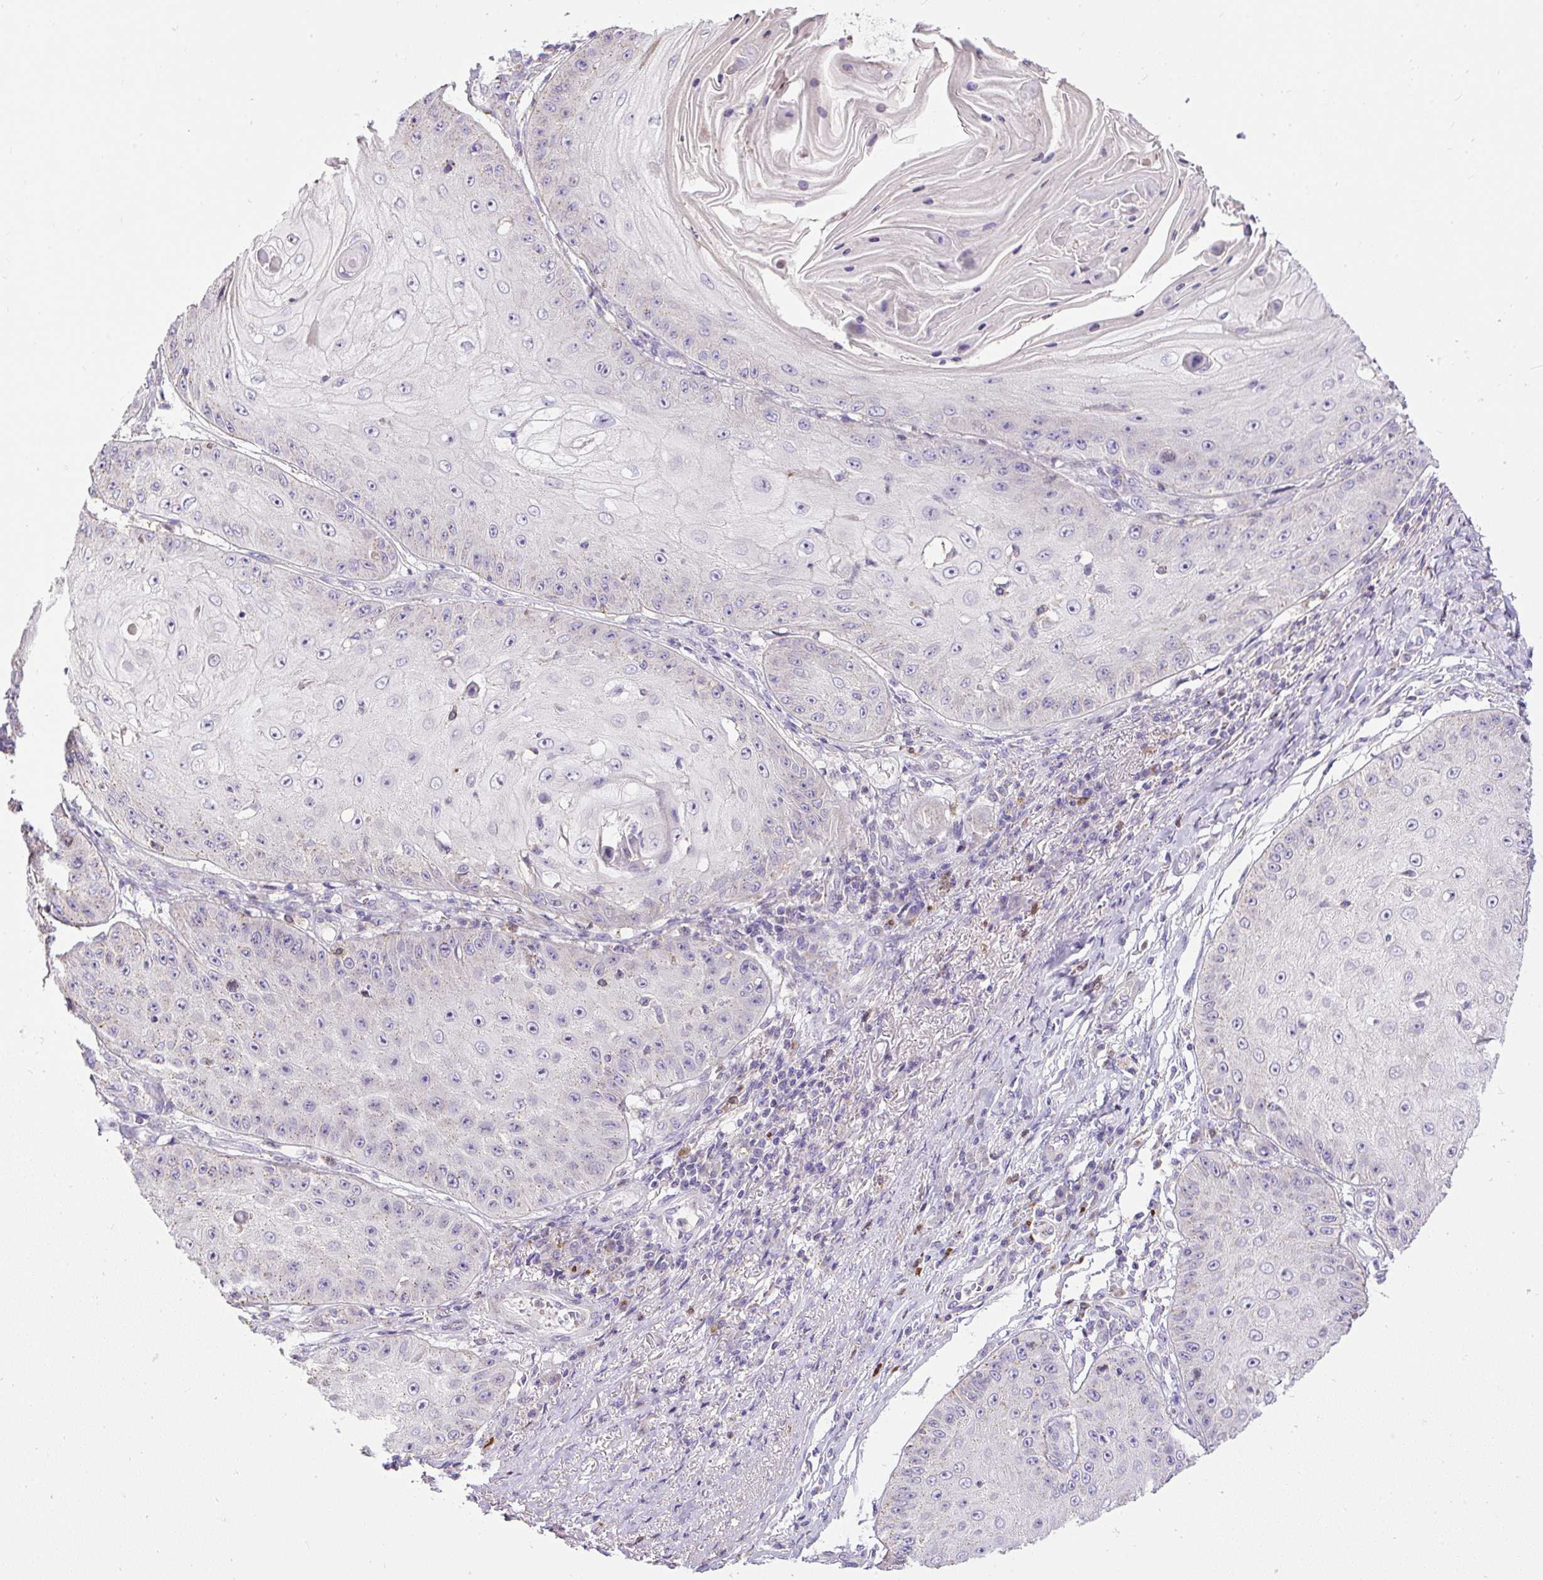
{"staining": {"intensity": "negative", "quantity": "none", "location": "none"}, "tissue": "skin cancer", "cell_type": "Tumor cells", "image_type": "cancer", "snomed": [{"axis": "morphology", "description": "Squamous cell carcinoma, NOS"}, {"axis": "topography", "description": "Skin"}], "caption": "Immunohistochemical staining of human skin cancer exhibits no significant staining in tumor cells.", "gene": "CFAP47", "patient": {"sex": "male", "age": 70}}